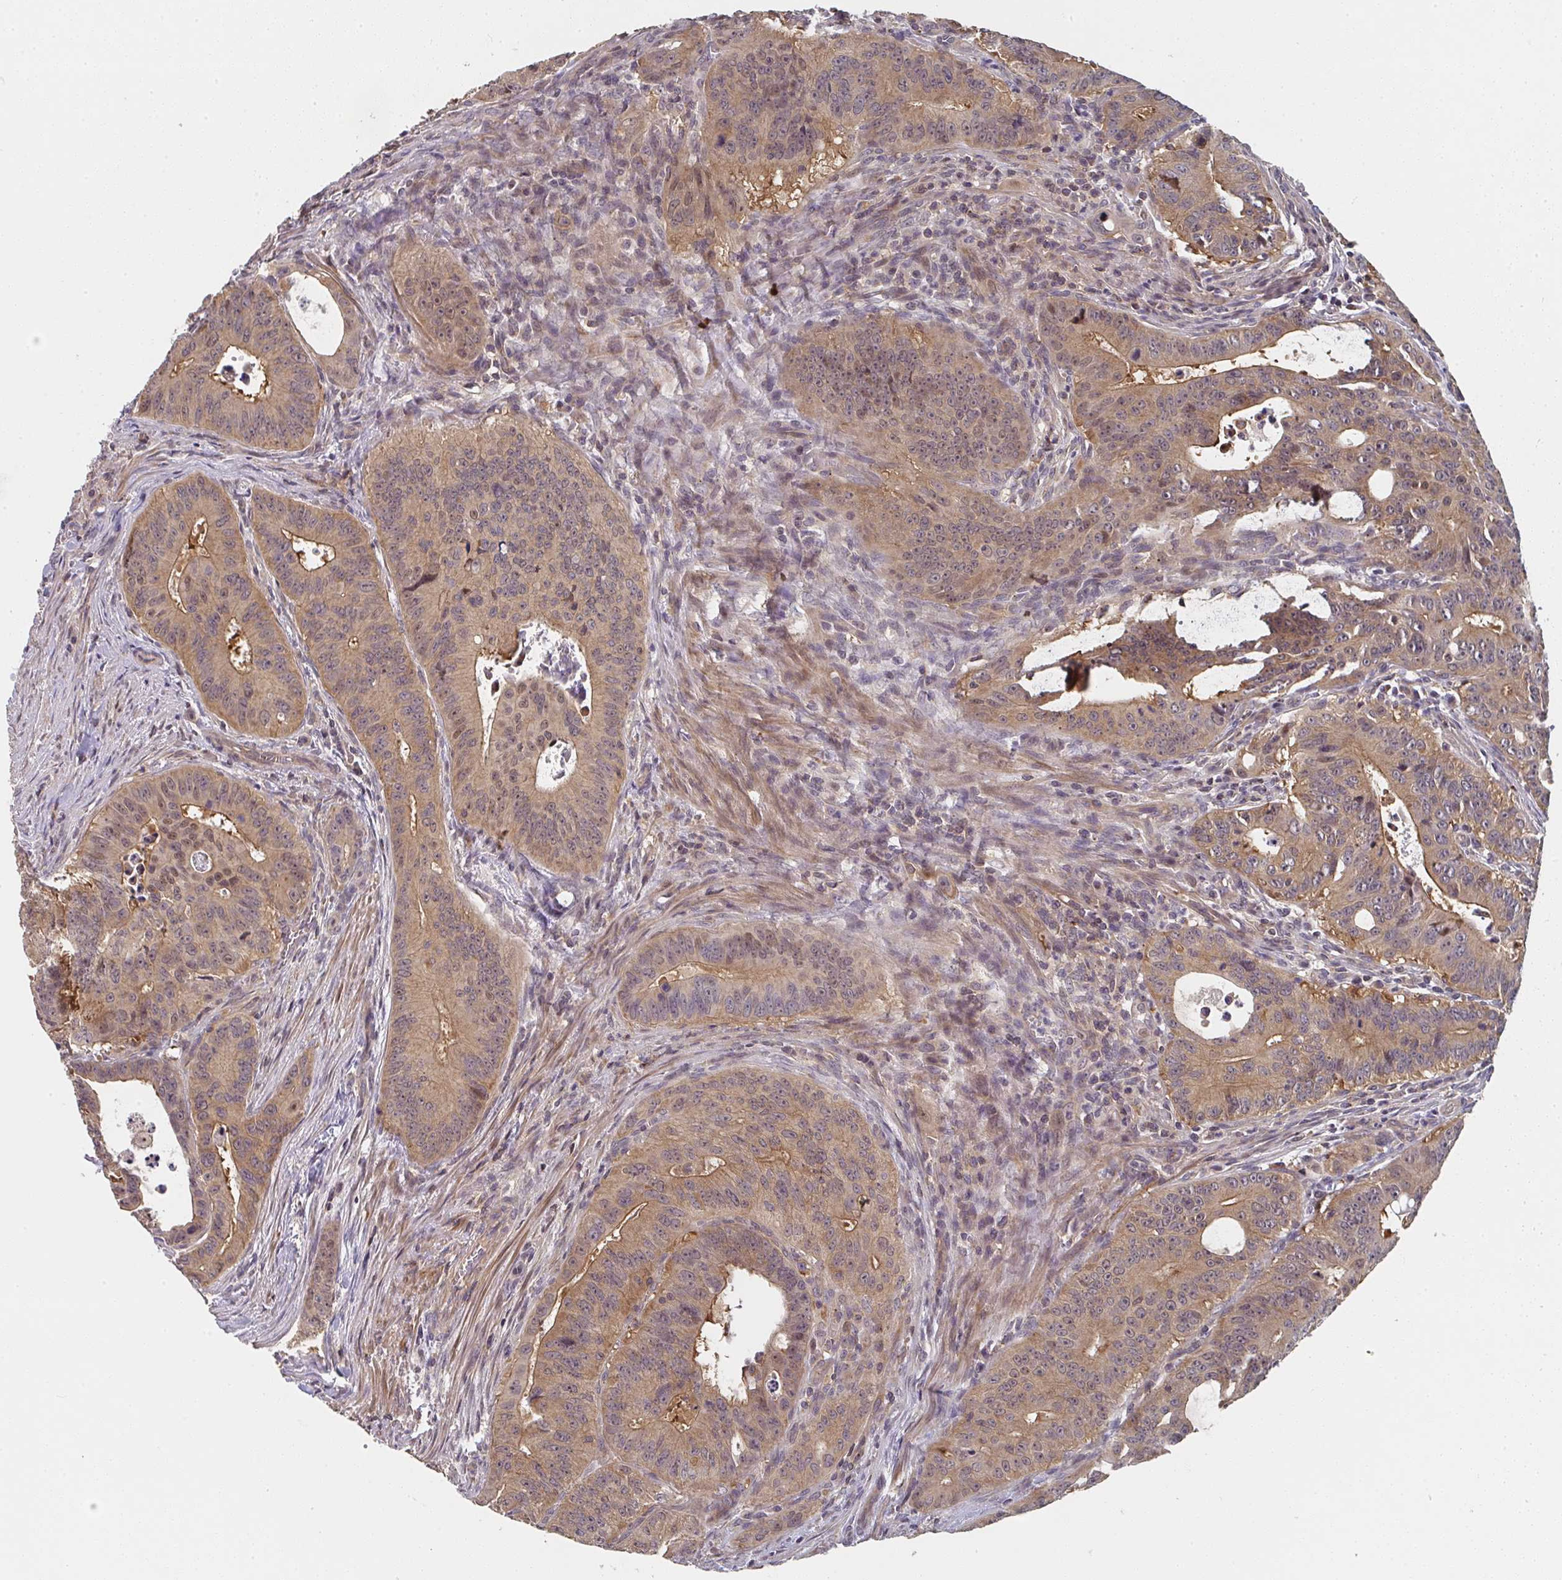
{"staining": {"intensity": "weak", "quantity": ">75%", "location": "cytoplasmic/membranous,nuclear"}, "tissue": "colorectal cancer", "cell_type": "Tumor cells", "image_type": "cancer", "snomed": [{"axis": "morphology", "description": "Adenocarcinoma, NOS"}, {"axis": "topography", "description": "Colon"}], "caption": "IHC (DAB) staining of human adenocarcinoma (colorectal) exhibits weak cytoplasmic/membranous and nuclear protein positivity in about >75% of tumor cells.", "gene": "RANGRF", "patient": {"sex": "male", "age": 62}}